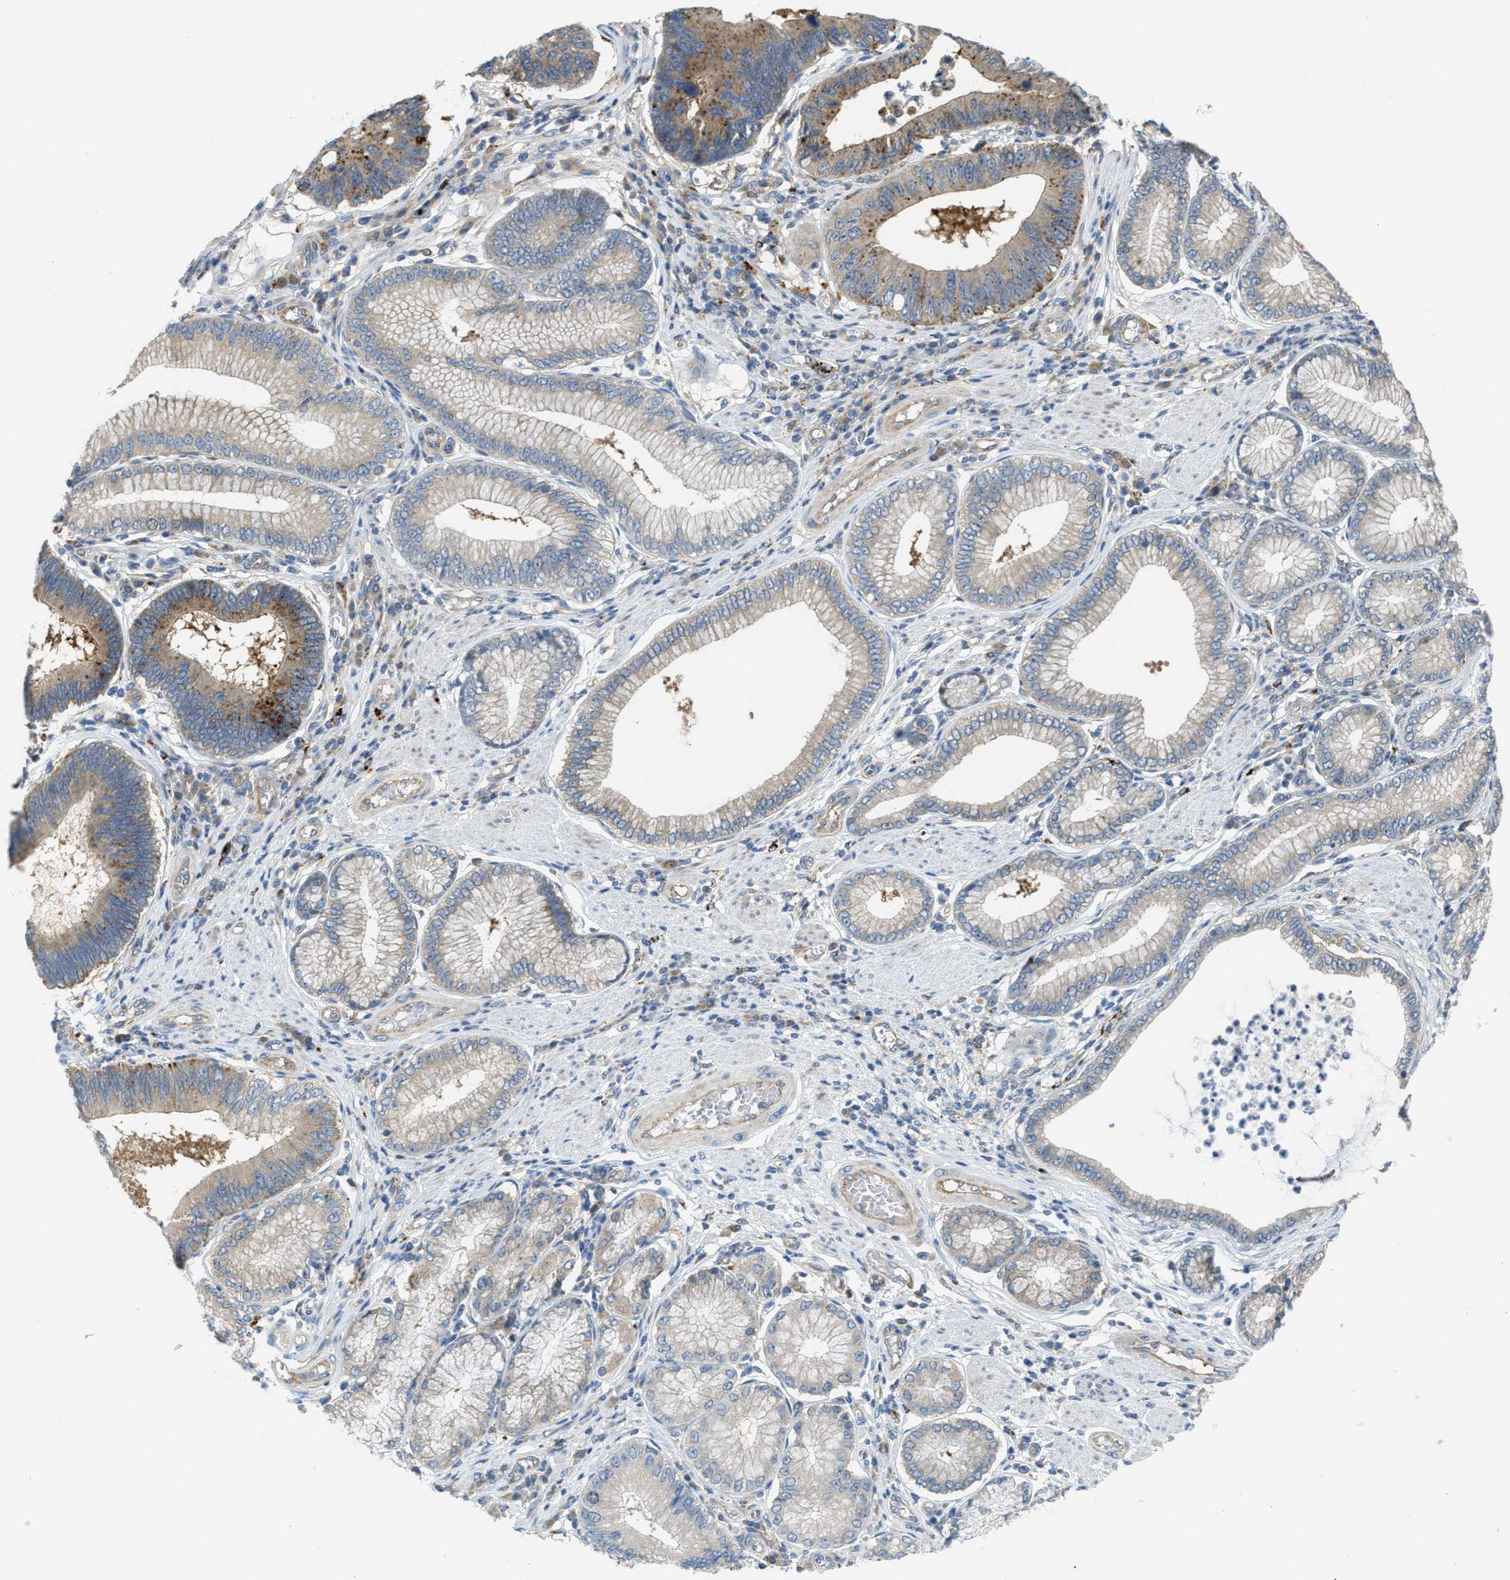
{"staining": {"intensity": "moderate", "quantity": "<25%", "location": "cytoplasmic/membranous"}, "tissue": "stomach cancer", "cell_type": "Tumor cells", "image_type": "cancer", "snomed": [{"axis": "morphology", "description": "Adenocarcinoma, NOS"}, {"axis": "topography", "description": "Stomach"}], "caption": "Stomach cancer stained with a brown dye reveals moderate cytoplasmic/membranous positive expression in approximately <25% of tumor cells.", "gene": "KLHDC10", "patient": {"sex": "male", "age": 59}}